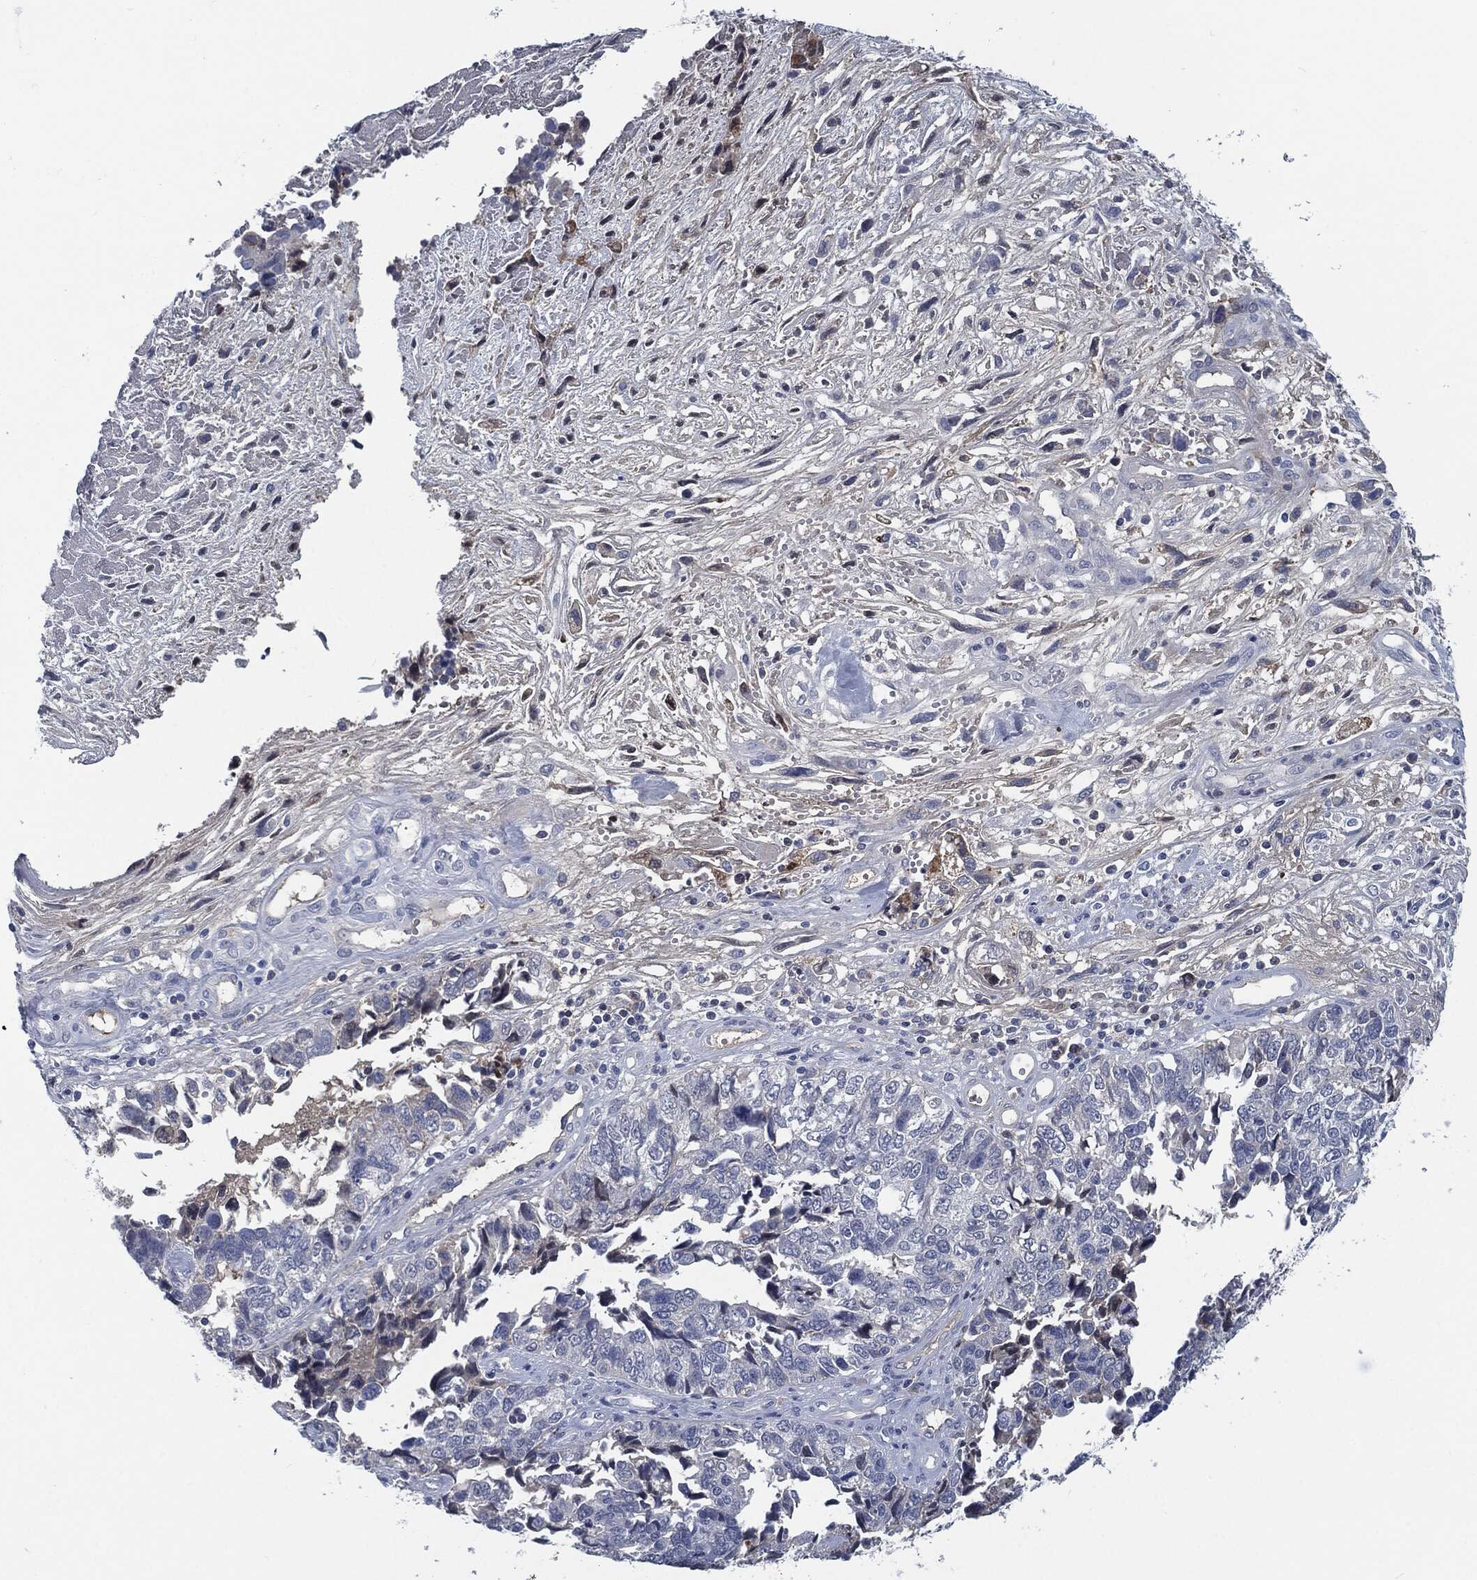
{"staining": {"intensity": "negative", "quantity": "none", "location": "none"}, "tissue": "cervical cancer", "cell_type": "Tumor cells", "image_type": "cancer", "snomed": [{"axis": "morphology", "description": "Squamous cell carcinoma, NOS"}, {"axis": "topography", "description": "Cervix"}], "caption": "This photomicrograph is of cervical cancer (squamous cell carcinoma) stained with immunohistochemistry to label a protein in brown with the nuclei are counter-stained blue. There is no staining in tumor cells.", "gene": "MST1", "patient": {"sex": "female", "age": 63}}